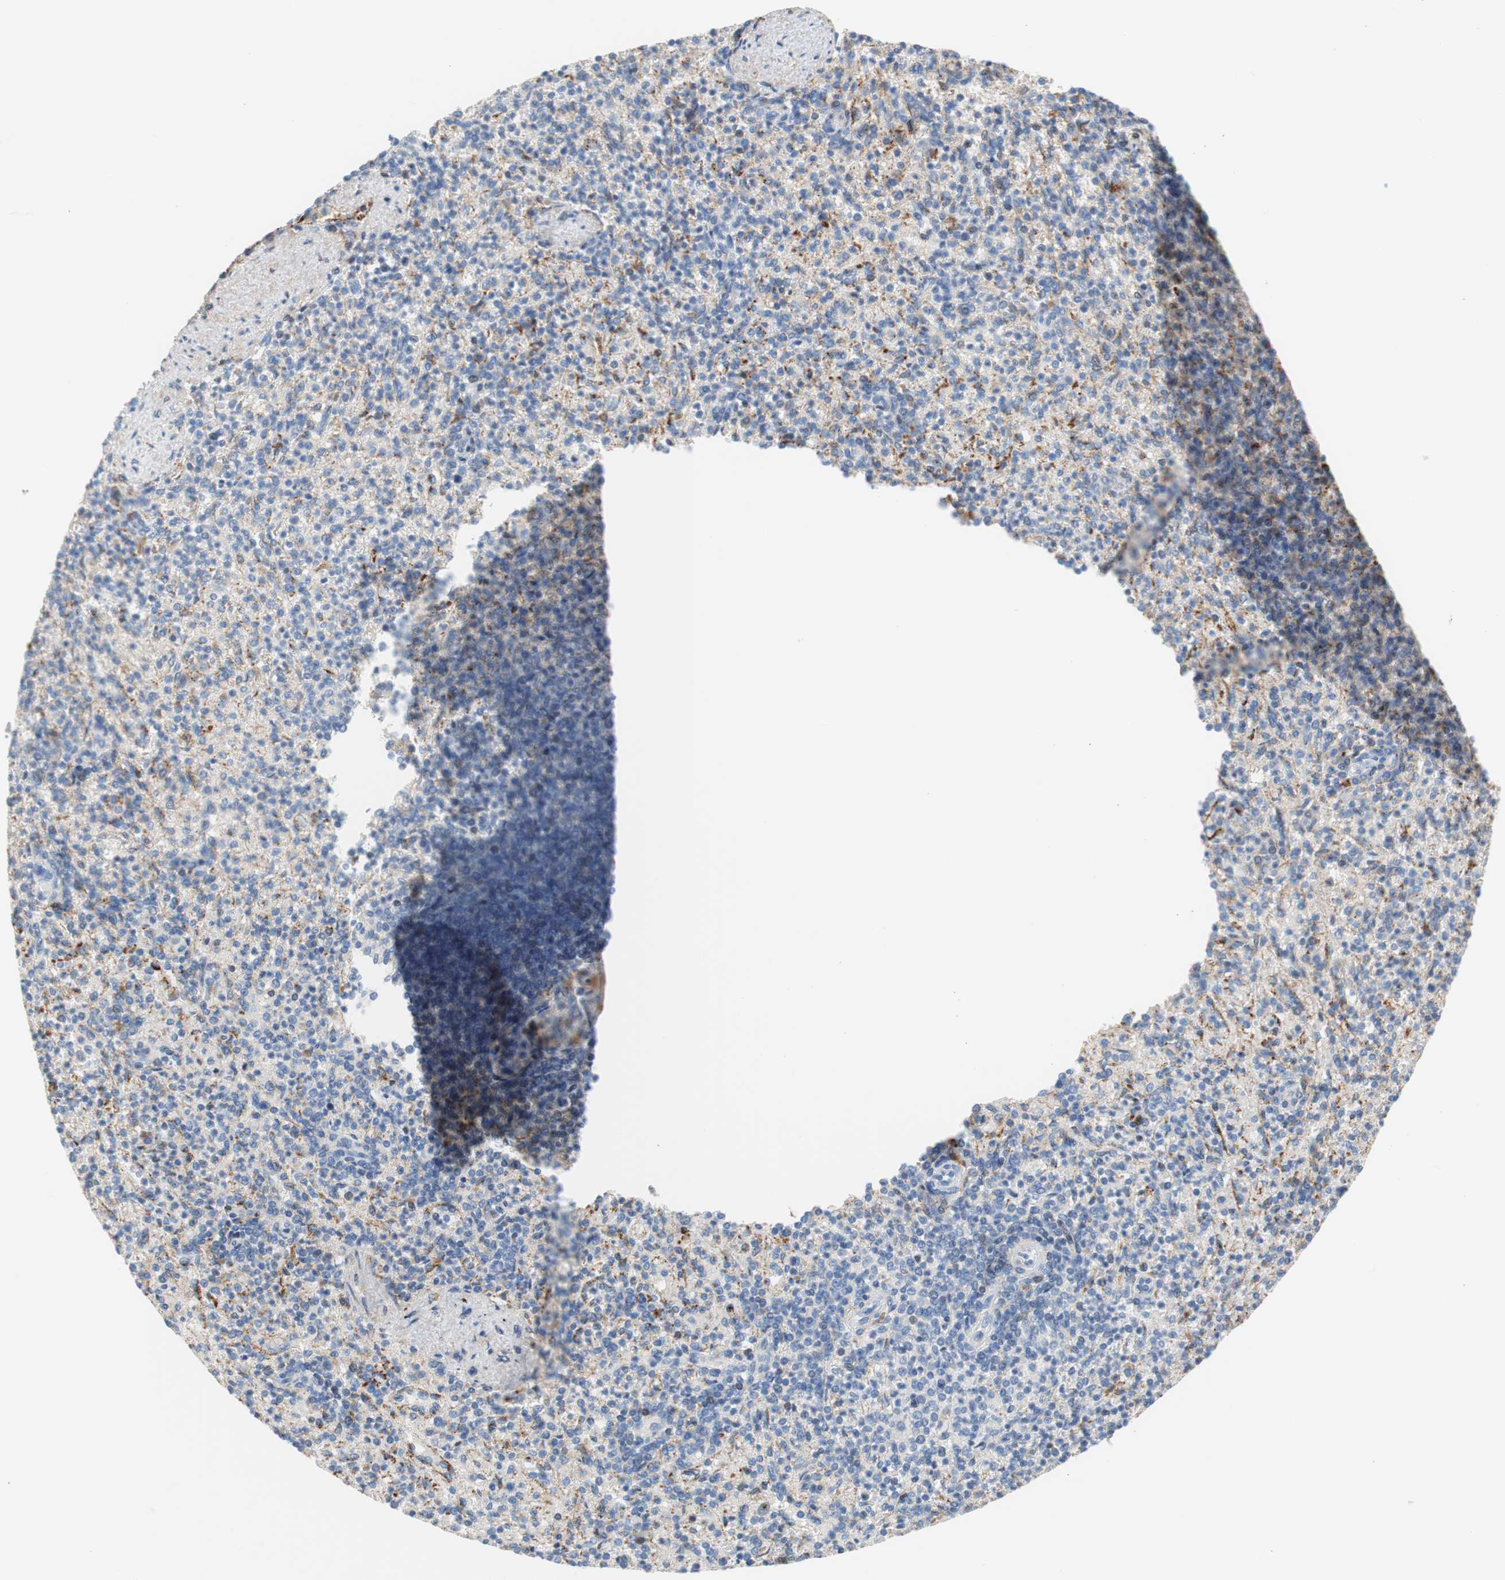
{"staining": {"intensity": "negative", "quantity": "none", "location": "none"}, "tissue": "spleen", "cell_type": "Cells in red pulp", "image_type": "normal", "snomed": [{"axis": "morphology", "description": "Normal tissue, NOS"}, {"axis": "topography", "description": "Spleen"}], "caption": "This image is of unremarkable spleen stained with IHC to label a protein in brown with the nuclei are counter-stained blue. There is no expression in cells in red pulp. (Immunohistochemistry (ihc), brightfield microscopy, high magnification).", "gene": "RBP4", "patient": {"sex": "female", "age": 74}}